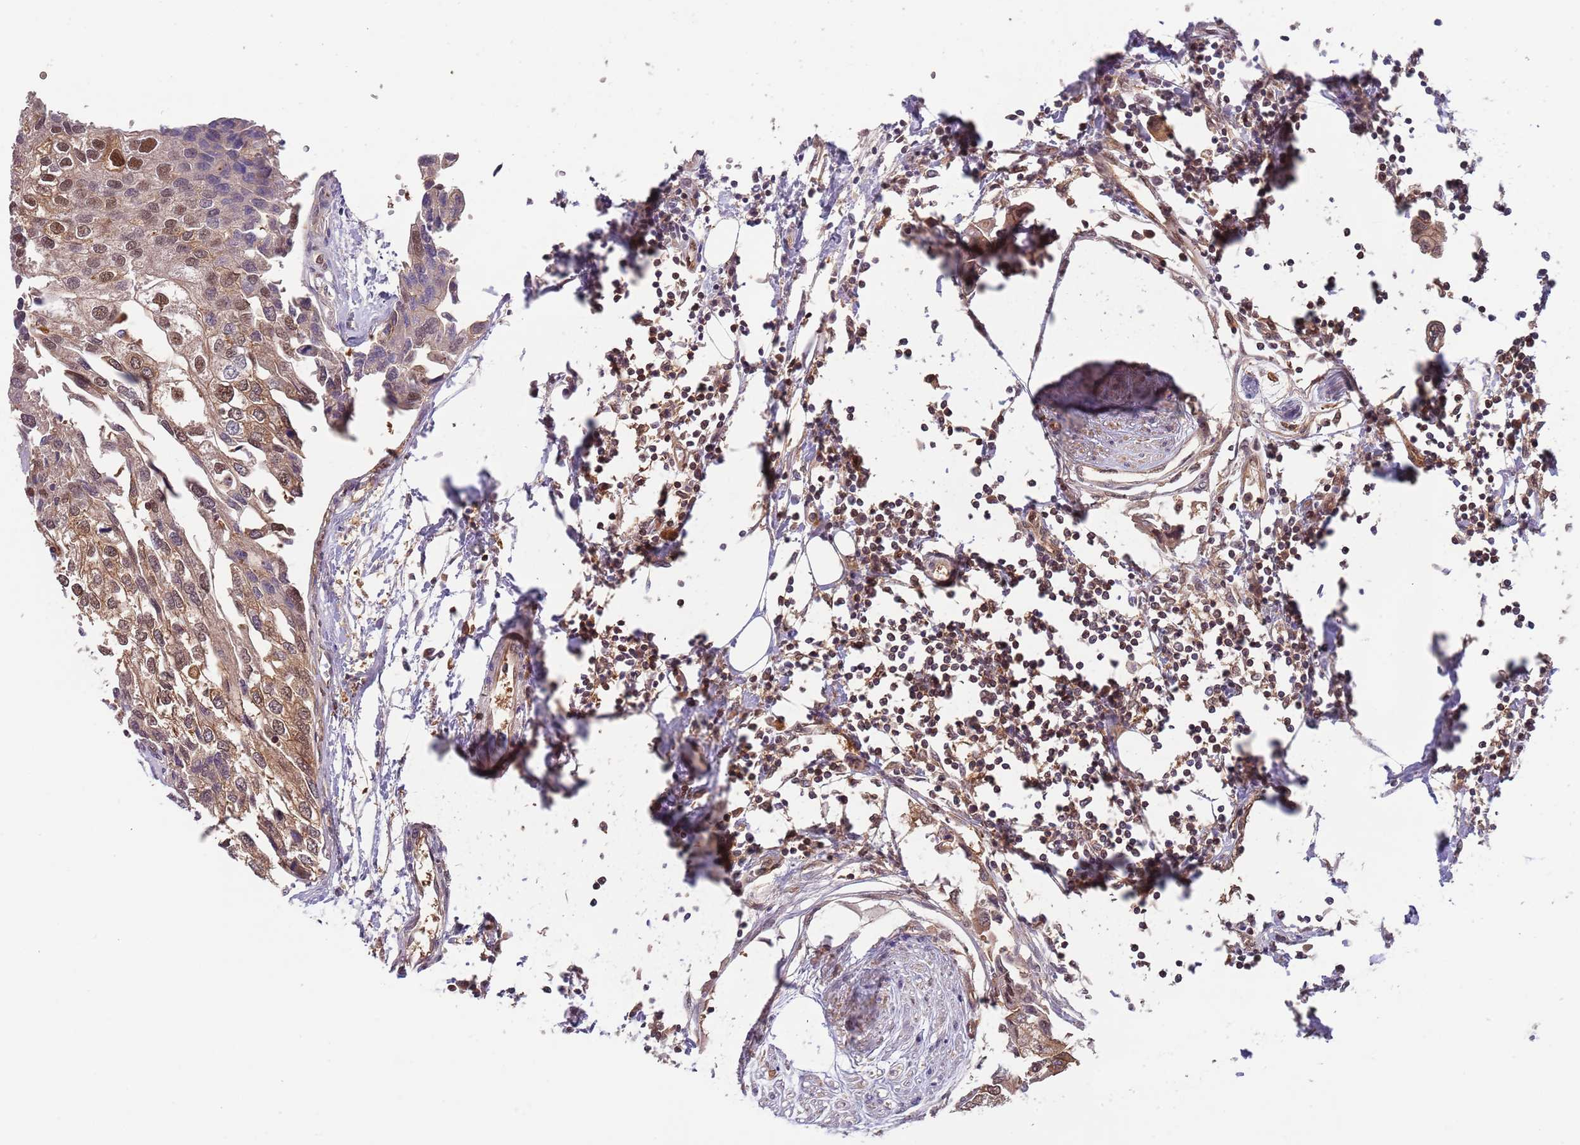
{"staining": {"intensity": "moderate", "quantity": ">75%", "location": "cytoplasmic/membranous,nuclear"}, "tissue": "urothelial cancer", "cell_type": "Tumor cells", "image_type": "cancer", "snomed": [{"axis": "morphology", "description": "Urothelial carcinoma, High grade"}, {"axis": "topography", "description": "Urinary bladder"}], "caption": "Protein expression analysis of urothelial cancer demonstrates moderate cytoplasmic/membranous and nuclear positivity in approximately >75% of tumor cells.", "gene": "GSDMD", "patient": {"sex": "male", "age": 64}}